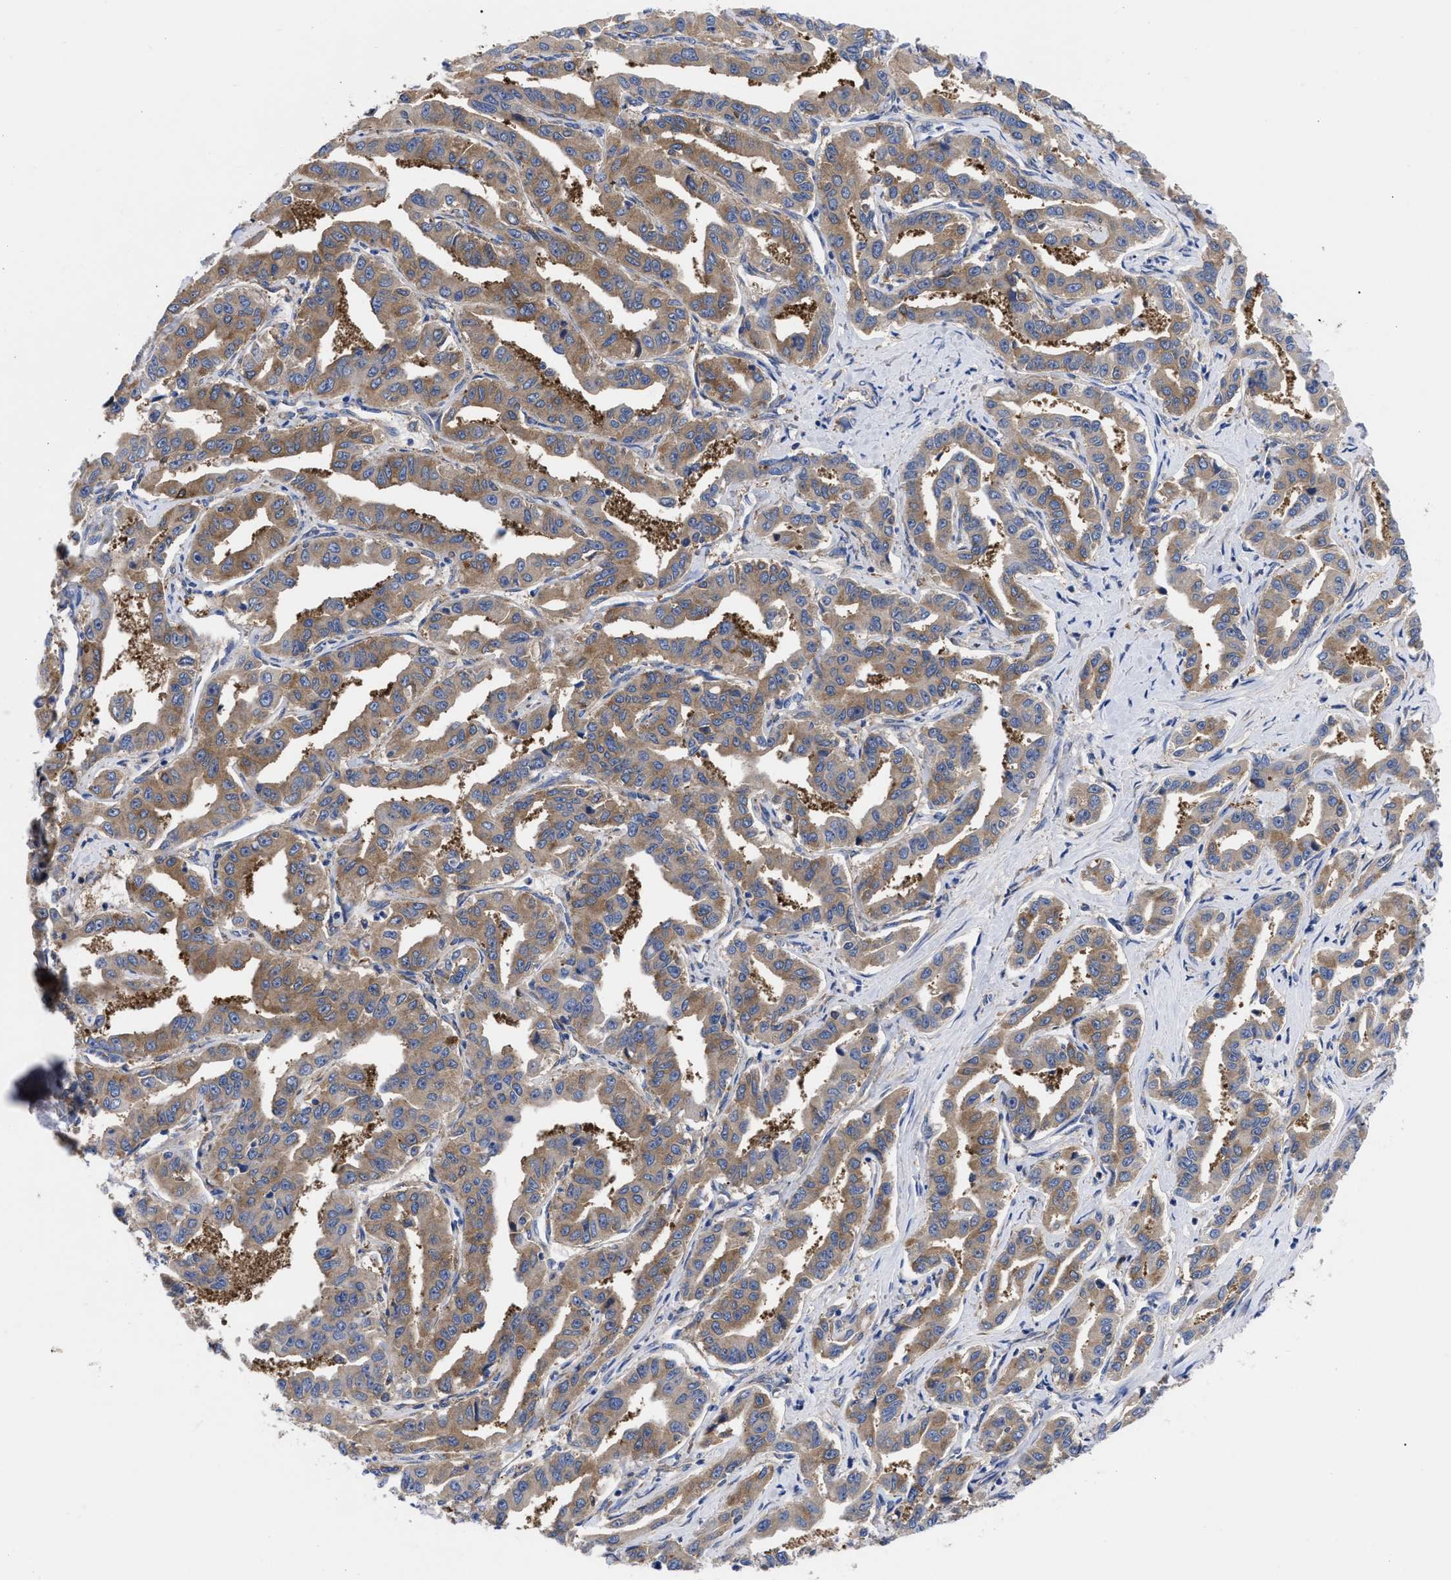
{"staining": {"intensity": "moderate", "quantity": ">75%", "location": "cytoplasmic/membranous"}, "tissue": "liver cancer", "cell_type": "Tumor cells", "image_type": "cancer", "snomed": [{"axis": "morphology", "description": "Cholangiocarcinoma"}, {"axis": "topography", "description": "Liver"}], "caption": "Immunohistochemical staining of human liver cancer shows moderate cytoplasmic/membranous protein expression in about >75% of tumor cells.", "gene": "RBKS", "patient": {"sex": "male", "age": 59}}